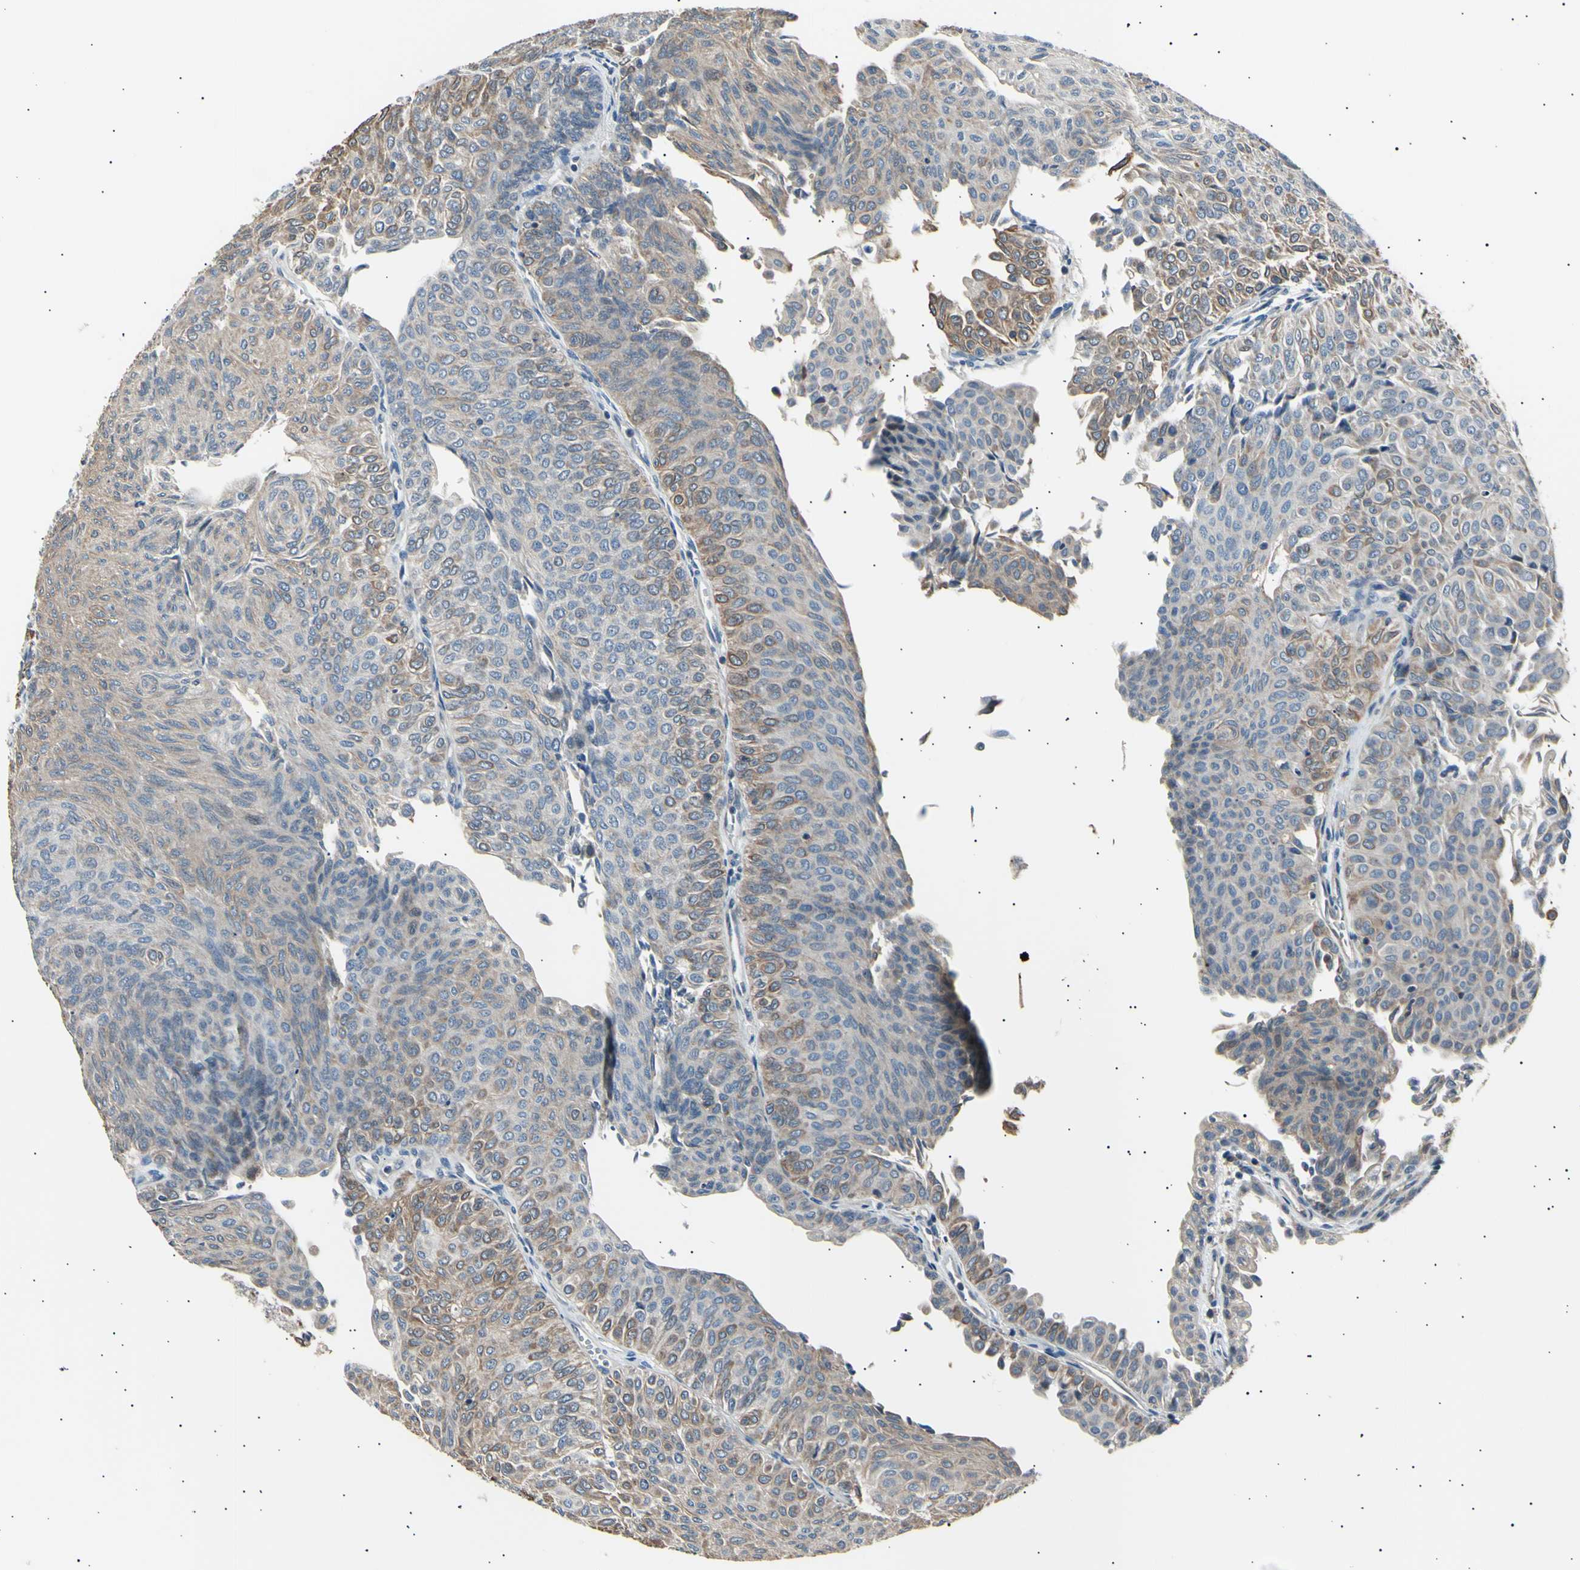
{"staining": {"intensity": "weak", "quantity": ">75%", "location": "cytoplasmic/membranous"}, "tissue": "urothelial cancer", "cell_type": "Tumor cells", "image_type": "cancer", "snomed": [{"axis": "morphology", "description": "Urothelial carcinoma, Low grade"}, {"axis": "topography", "description": "Urinary bladder"}], "caption": "High-power microscopy captured an immunohistochemistry photomicrograph of low-grade urothelial carcinoma, revealing weak cytoplasmic/membranous positivity in approximately >75% of tumor cells. (DAB IHC, brown staining for protein, blue staining for nuclei).", "gene": "ITGA6", "patient": {"sex": "male", "age": 78}}